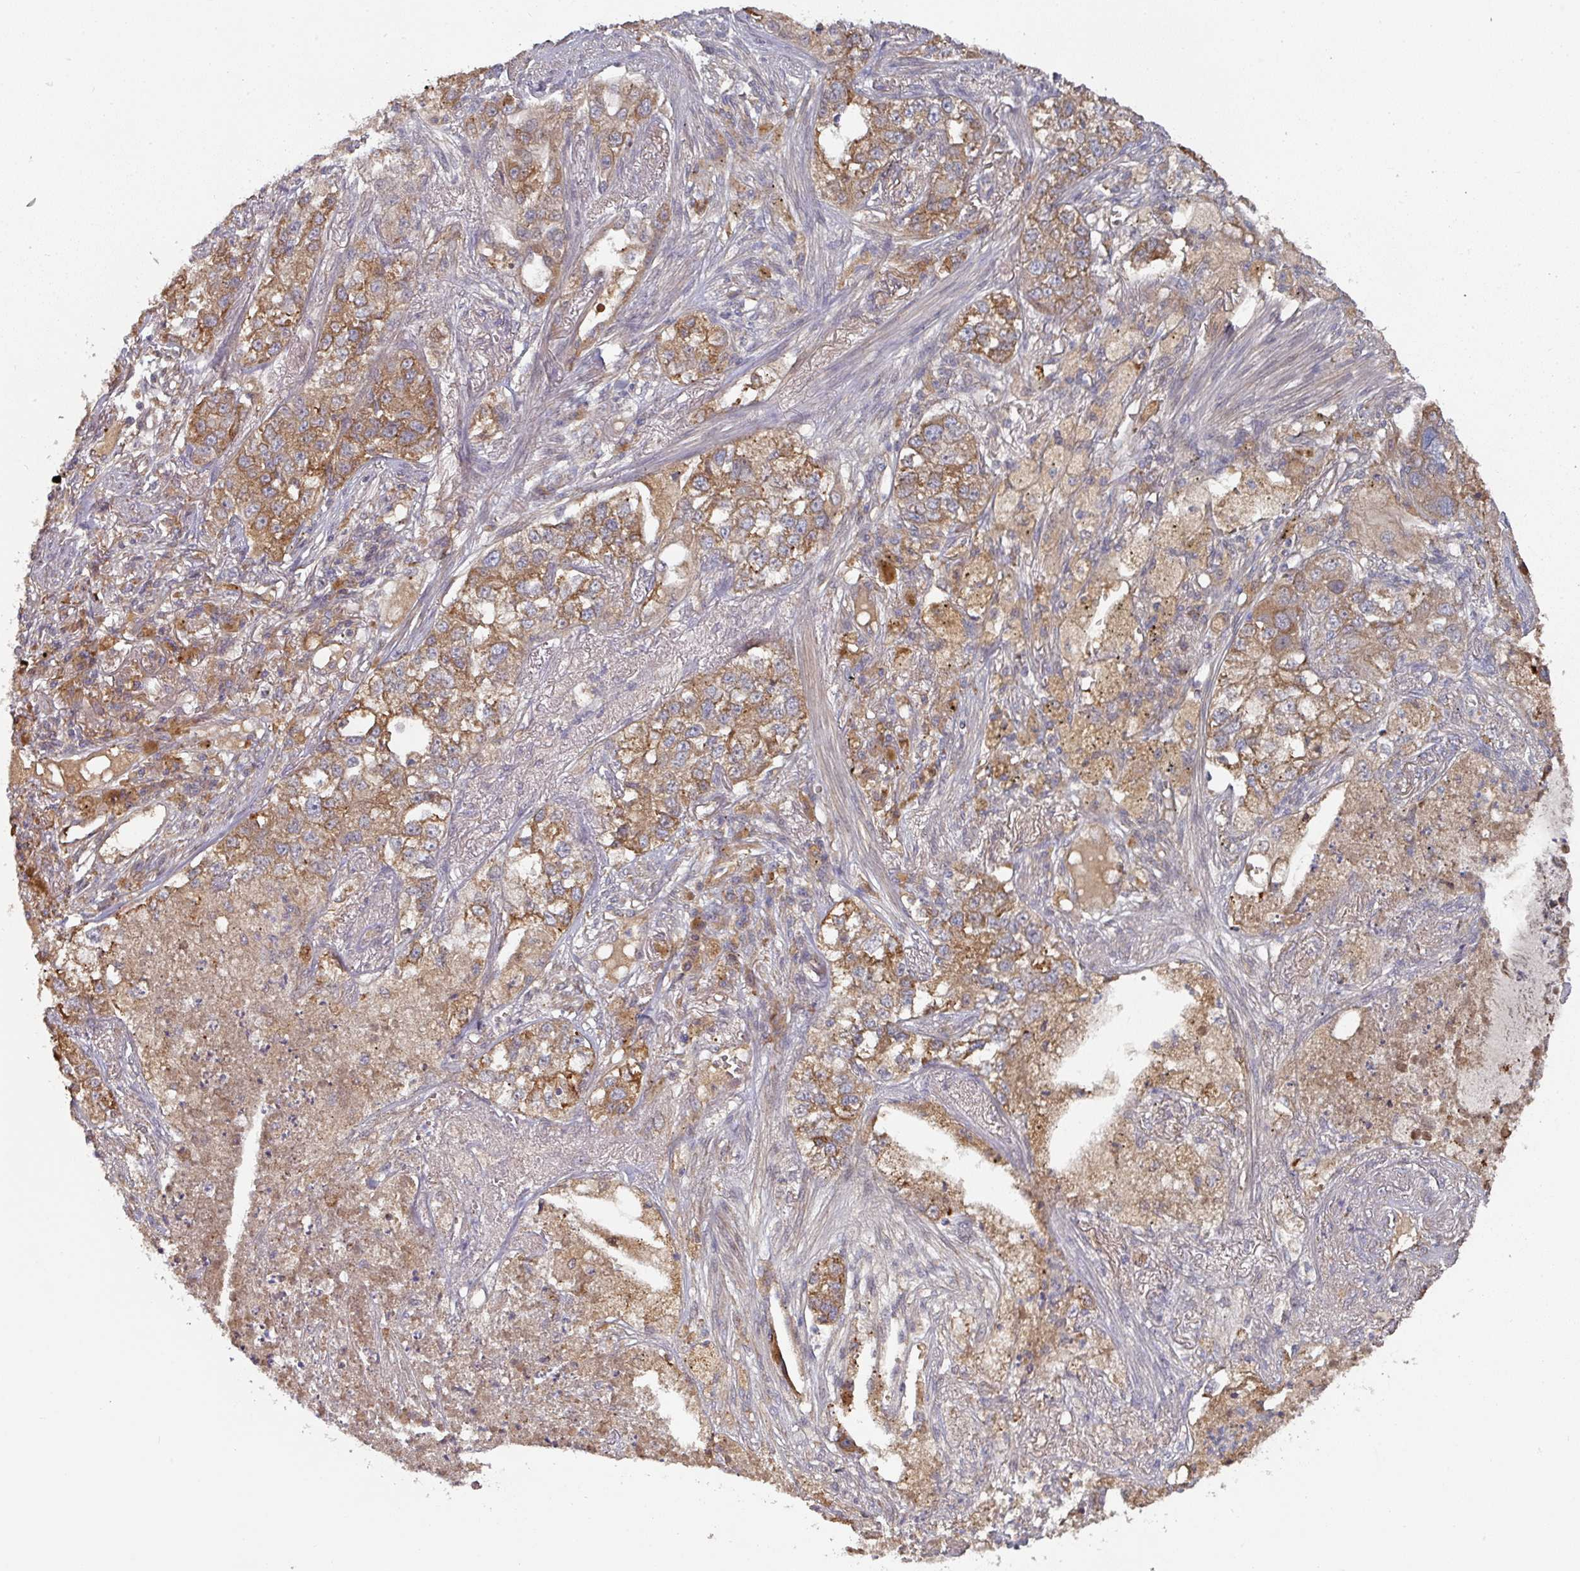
{"staining": {"intensity": "moderate", "quantity": ">75%", "location": "cytoplasmic/membranous"}, "tissue": "lung cancer", "cell_type": "Tumor cells", "image_type": "cancer", "snomed": [{"axis": "morphology", "description": "Adenocarcinoma, NOS"}, {"axis": "topography", "description": "Lung"}], "caption": "Approximately >75% of tumor cells in adenocarcinoma (lung) display moderate cytoplasmic/membranous protein positivity as visualized by brown immunohistochemical staining.", "gene": "CEP95", "patient": {"sex": "male", "age": 49}}